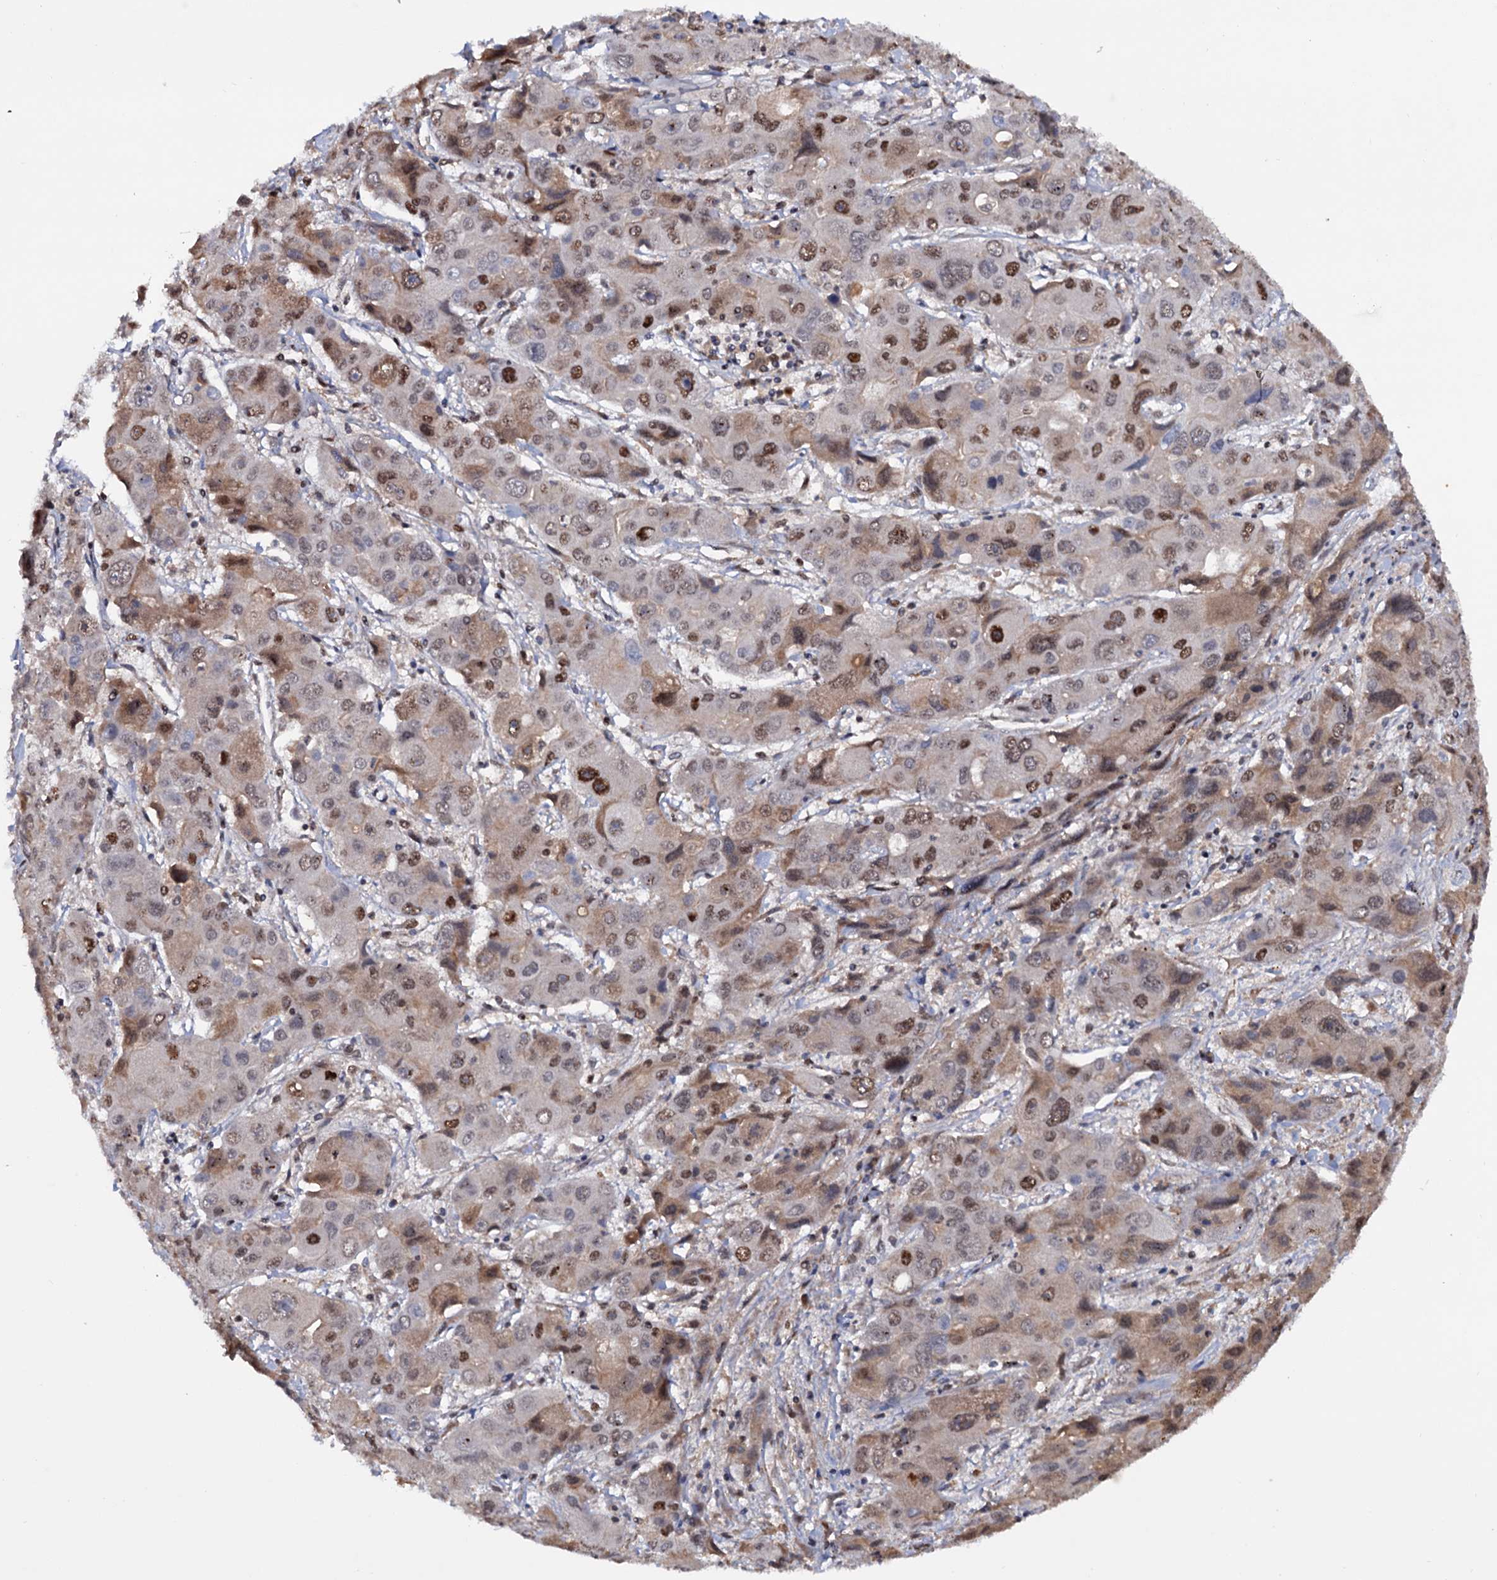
{"staining": {"intensity": "moderate", "quantity": "25%-75%", "location": "cytoplasmic/membranous,nuclear"}, "tissue": "liver cancer", "cell_type": "Tumor cells", "image_type": "cancer", "snomed": [{"axis": "morphology", "description": "Cholangiocarcinoma"}, {"axis": "topography", "description": "Liver"}], "caption": "Immunohistochemistry micrograph of human cholangiocarcinoma (liver) stained for a protein (brown), which reveals medium levels of moderate cytoplasmic/membranous and nuclear positivity in approximately 25%-75% of tumor cells.", "gene": "TBC1D12", "patient": {"sex": "male", "age": 67}}